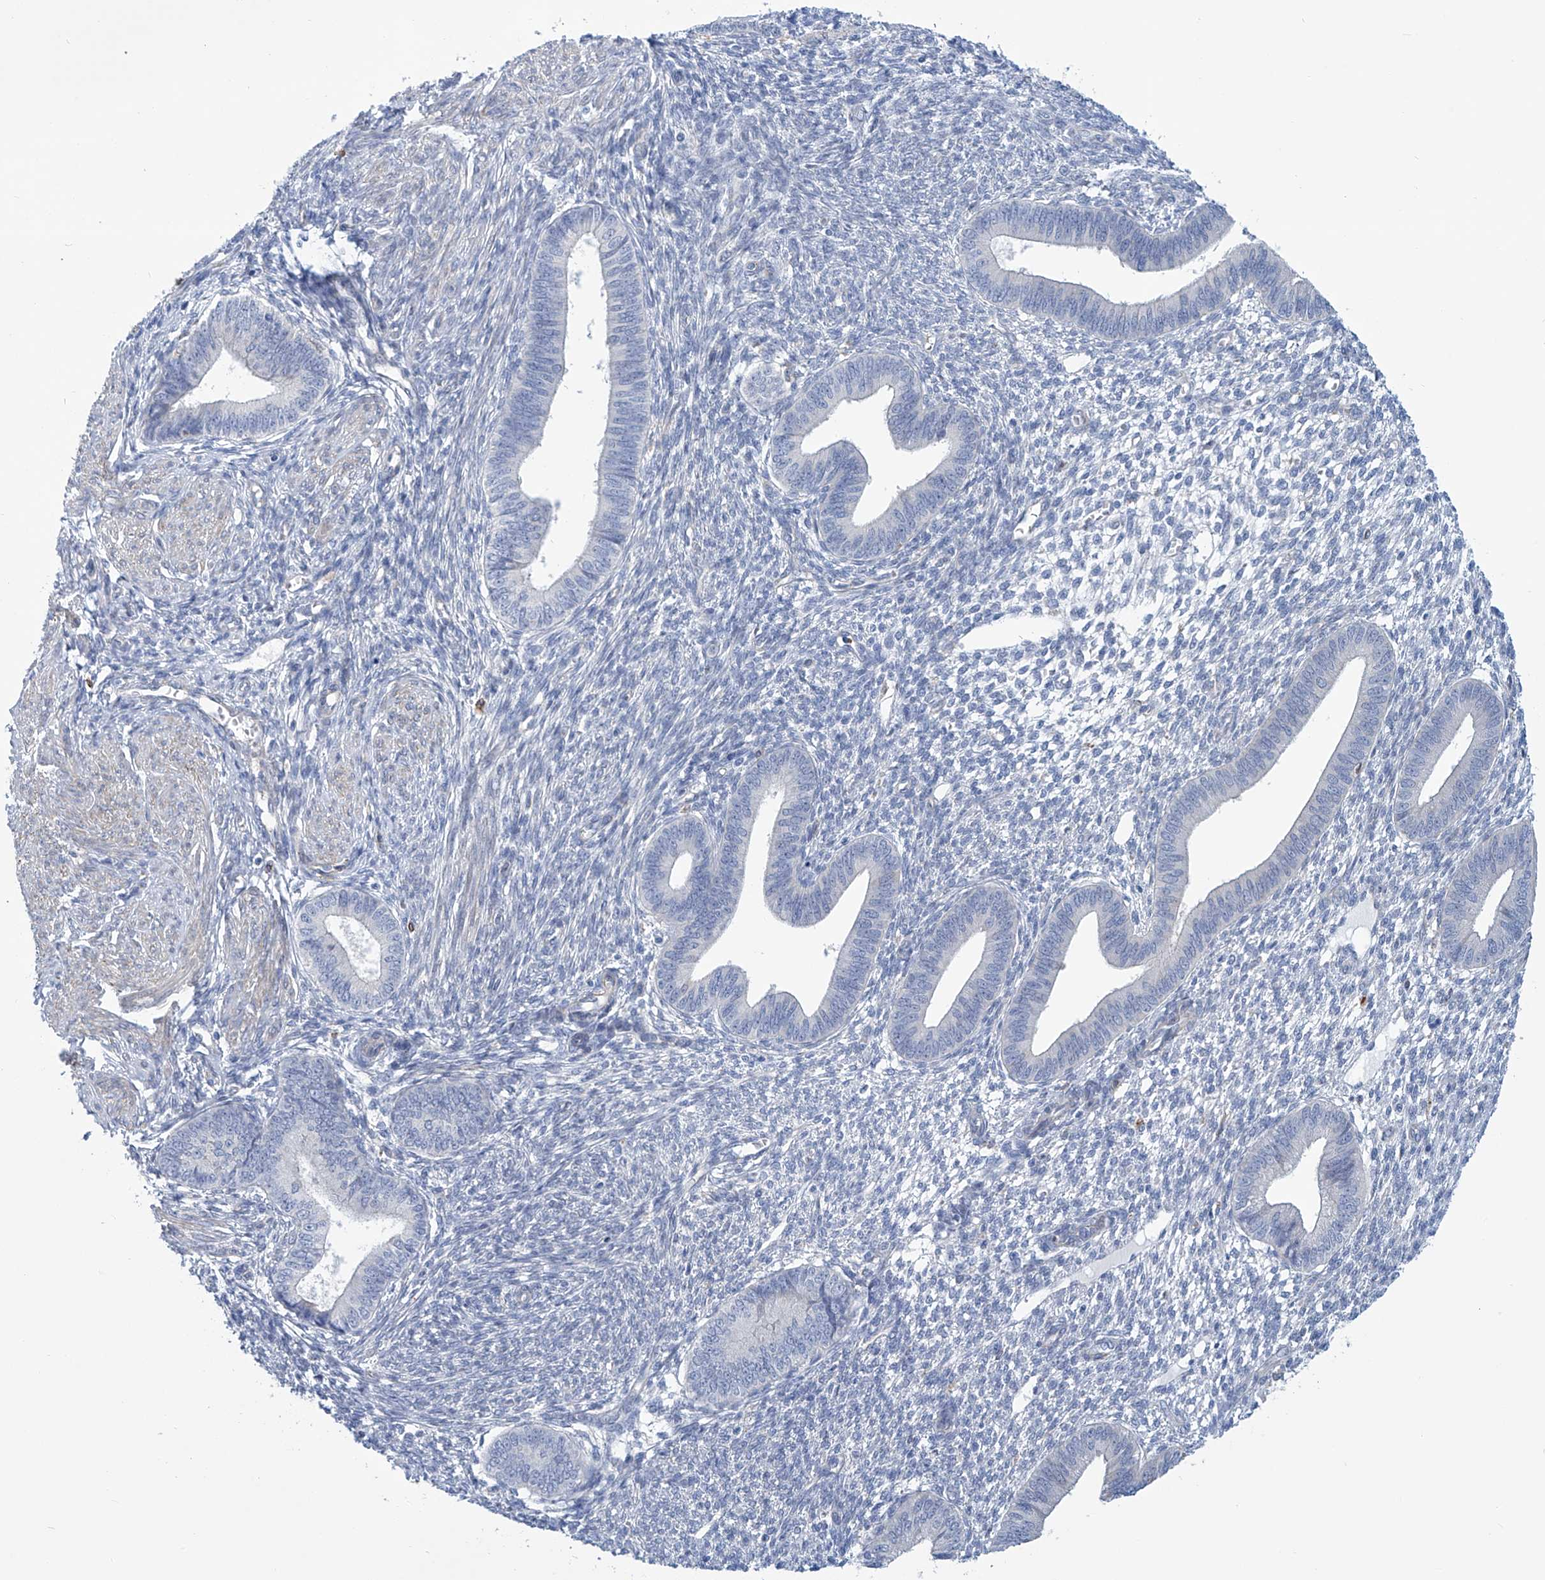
{"staining": {"intensity": "negative", "quantity": "none", "location": "none"}, "tissue": "endometrium", "cell_type": "Cells in endometrial stroma", "image_type": "normal", "snomed": [{"axis": "morphology", "description": "Normal tissue, NOS"}, {"axis": "topography", "description": "Endometrium"}], "caption": "IHC histopathology image of normal endometrium: endometrium stained with DAB (3,3'-diaminobenzidine) demonstrates no significant protein expression in cells in endometrial stroma. (DAB IHC with hematoxylin counter stain).", "gene": "TNN", "patient": {"sex": "female", "age": 46}}